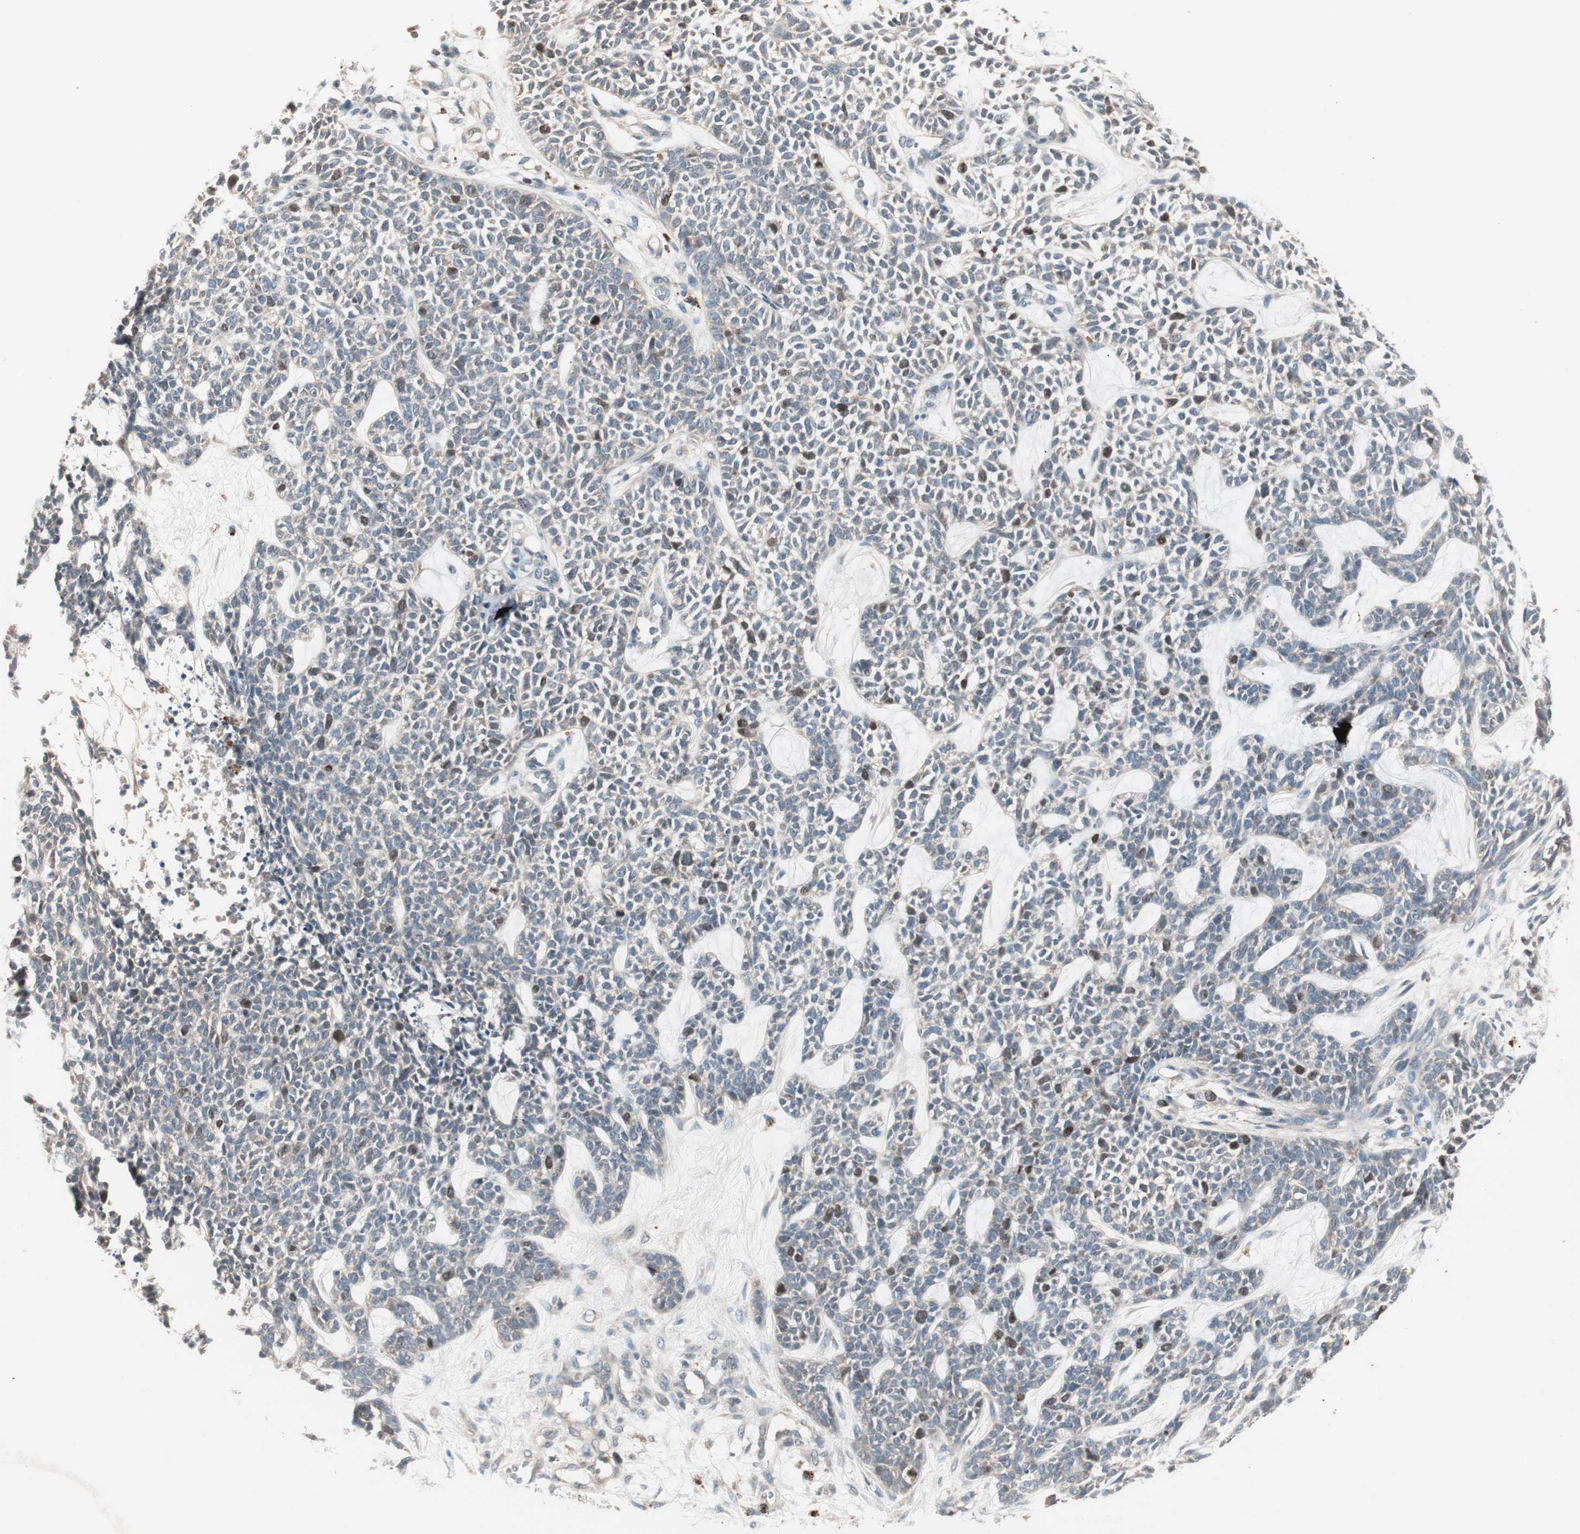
{"staining": {"intensity": "weak", "quantity": ">75%", "location": "cytoplasmic/membranous,nuclear"}, "tissue": "skin cancer", "cell_type": "Tumor cells", "image_type": "cancer", "snomed": [{"axis": "morphology", "description": "Basal cell carcinoma"}, {"axis": "topography", "description": "Skin"}], "caption": "Skin cancer (basal cell carcinoma) stained for a protein (brown) demonstrates weak cytoplasmic/membranous and nuclear positive staining in approximately >75% of tumor cells.", "gene": "NFRKB", "patient": {"sex": "female", "age": 84}}